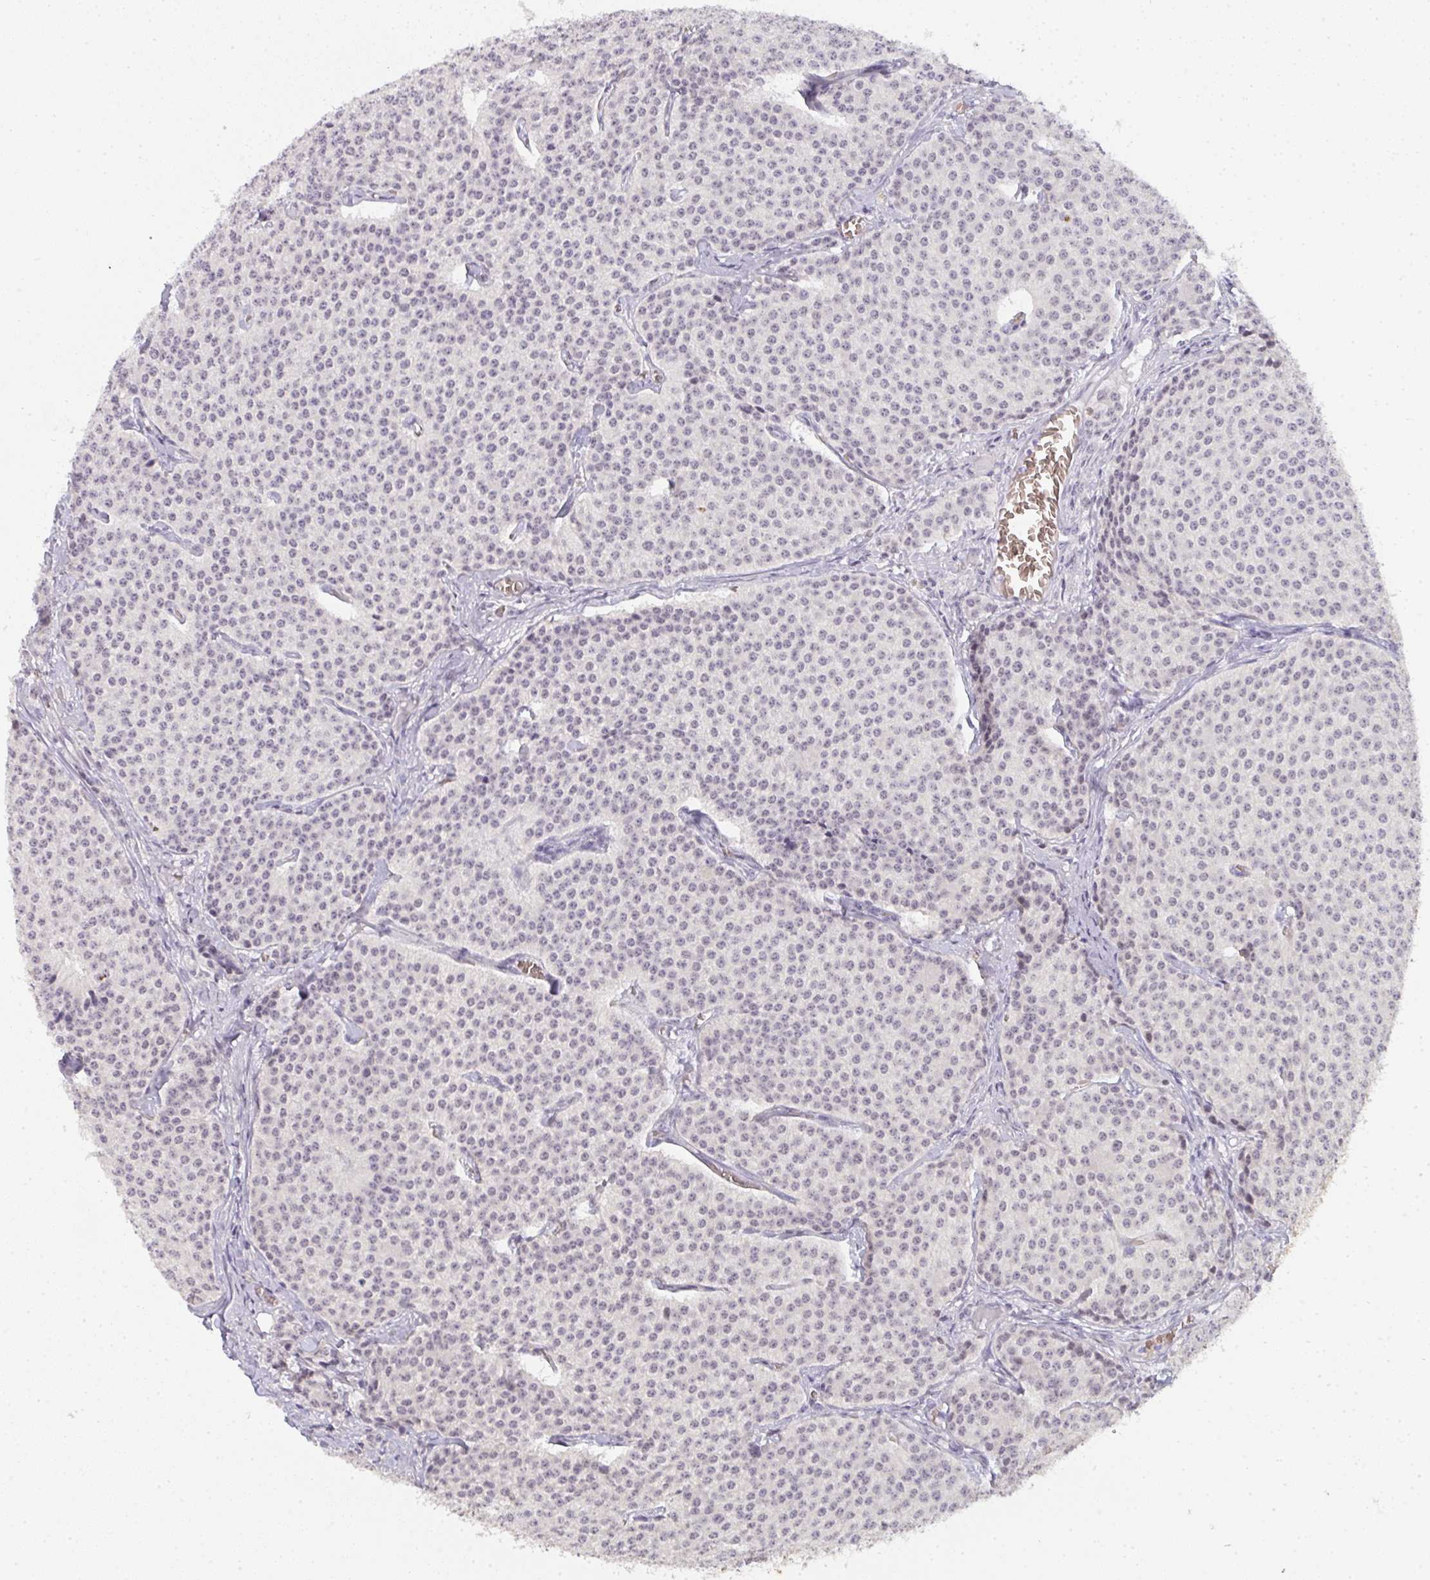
{"staining": {"intensity": "negative", "quantity": "none", "location": "none"}, "tissue": "carcinoid", "cell_type": "Tumor cells", "image_type": "cancer", "snomed": [{"axis": "morphology", "description": "Carcinoid, malignant, NOS"}, {"axis": "topography", "description": "Small intestine"}], "caption": "Human carcinoid stained for a protein using IHC exhibits no positivity in tumor cells.", "gene": "TNMD", "patient": {"sex": "female", "age": 64}}